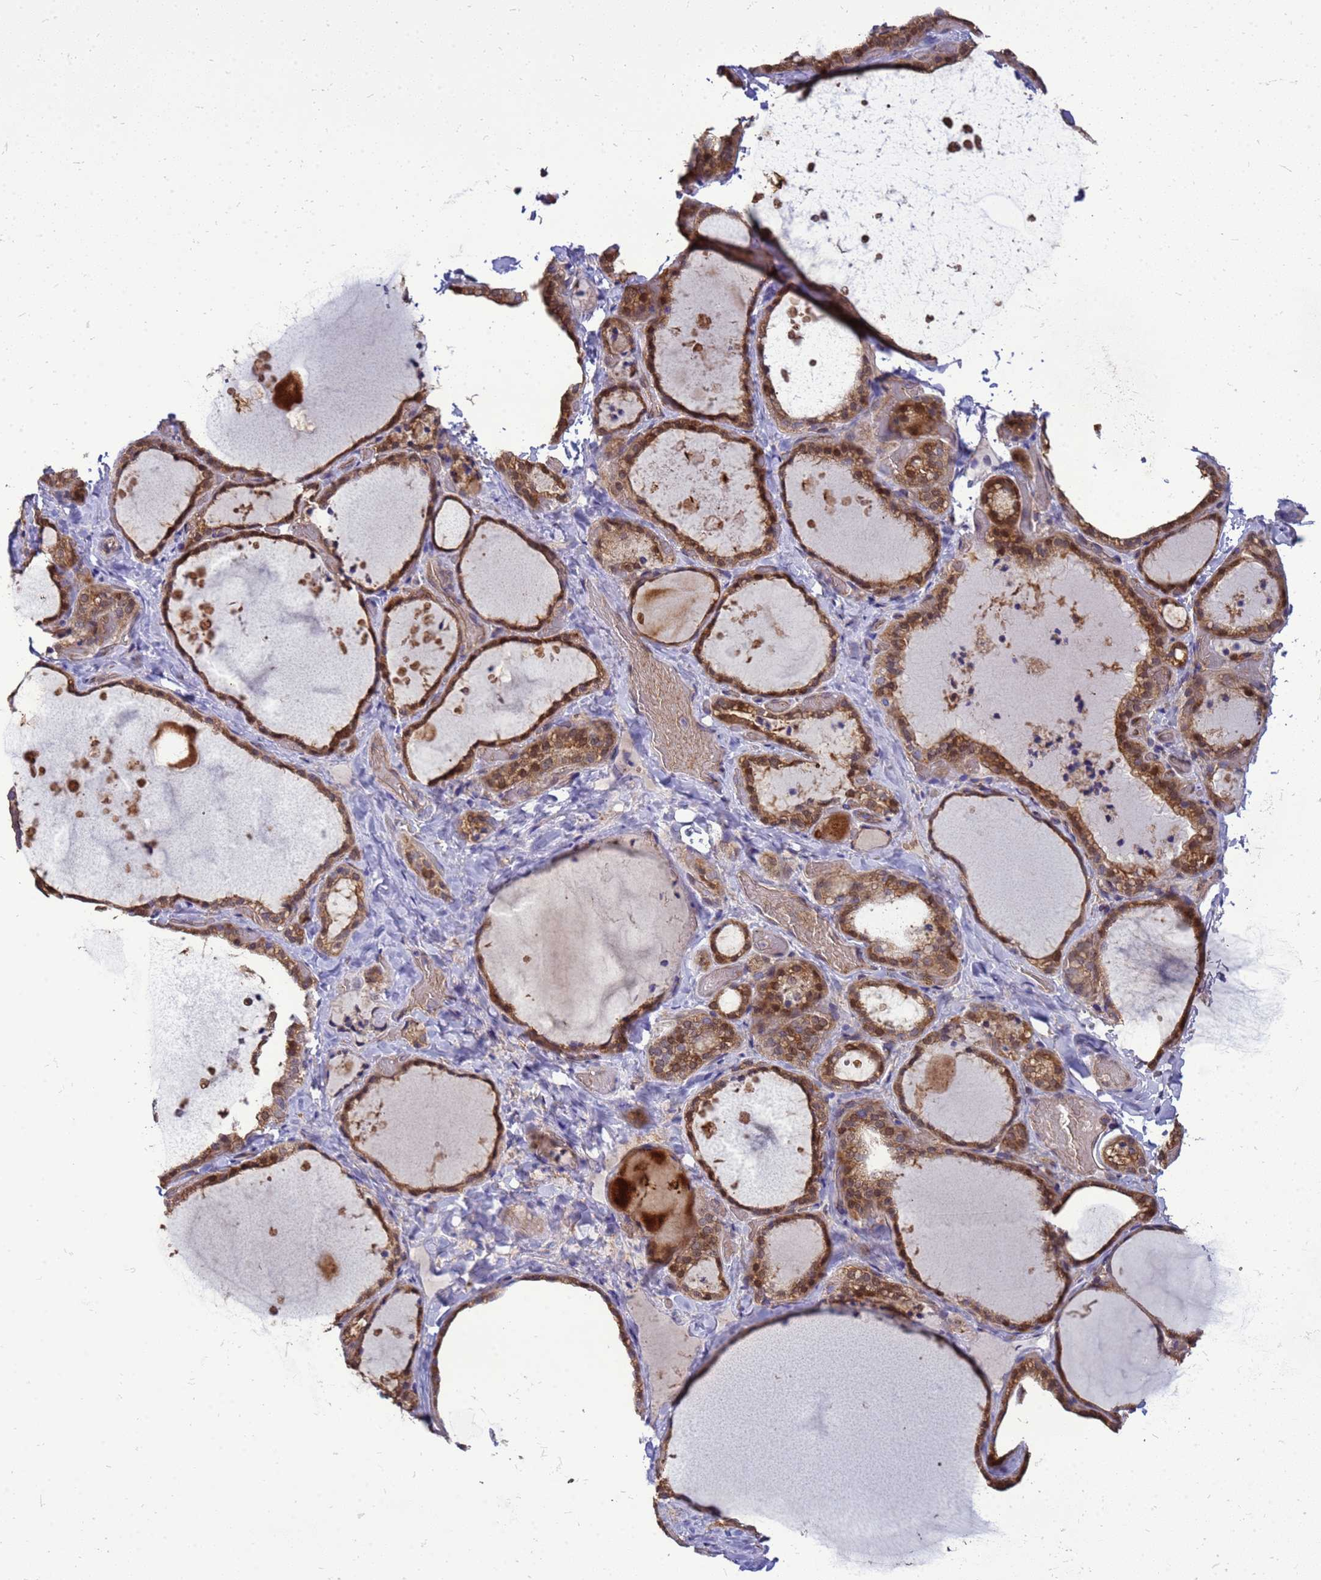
{"staining": {"intensity": "strong", "quantity": ">75%", "location": "cytoplasmic/membranous,nuclear"}, "tissue": "thyroid gland", "cell_type": "Glandular cells", "image_type": "normal", "snomed": [{"axis": "morphology", "description": "Normal tissue, NOS"}, {"axis": "topography", "description": "Thyroid gland"}], "caption": "Thyroid gland stained for a protein demonstrates strong cytoplasmic/membranous,nuclear positivity in glandular cells. The staining was performed using DAB (3,3'-diaminobenzidine), with brown indicating positive protein expression. Nuclei are stained blue with hematoxylin.", "gene": "EIF4EBP3", "patient": {"sex": "female", "age": 44}}